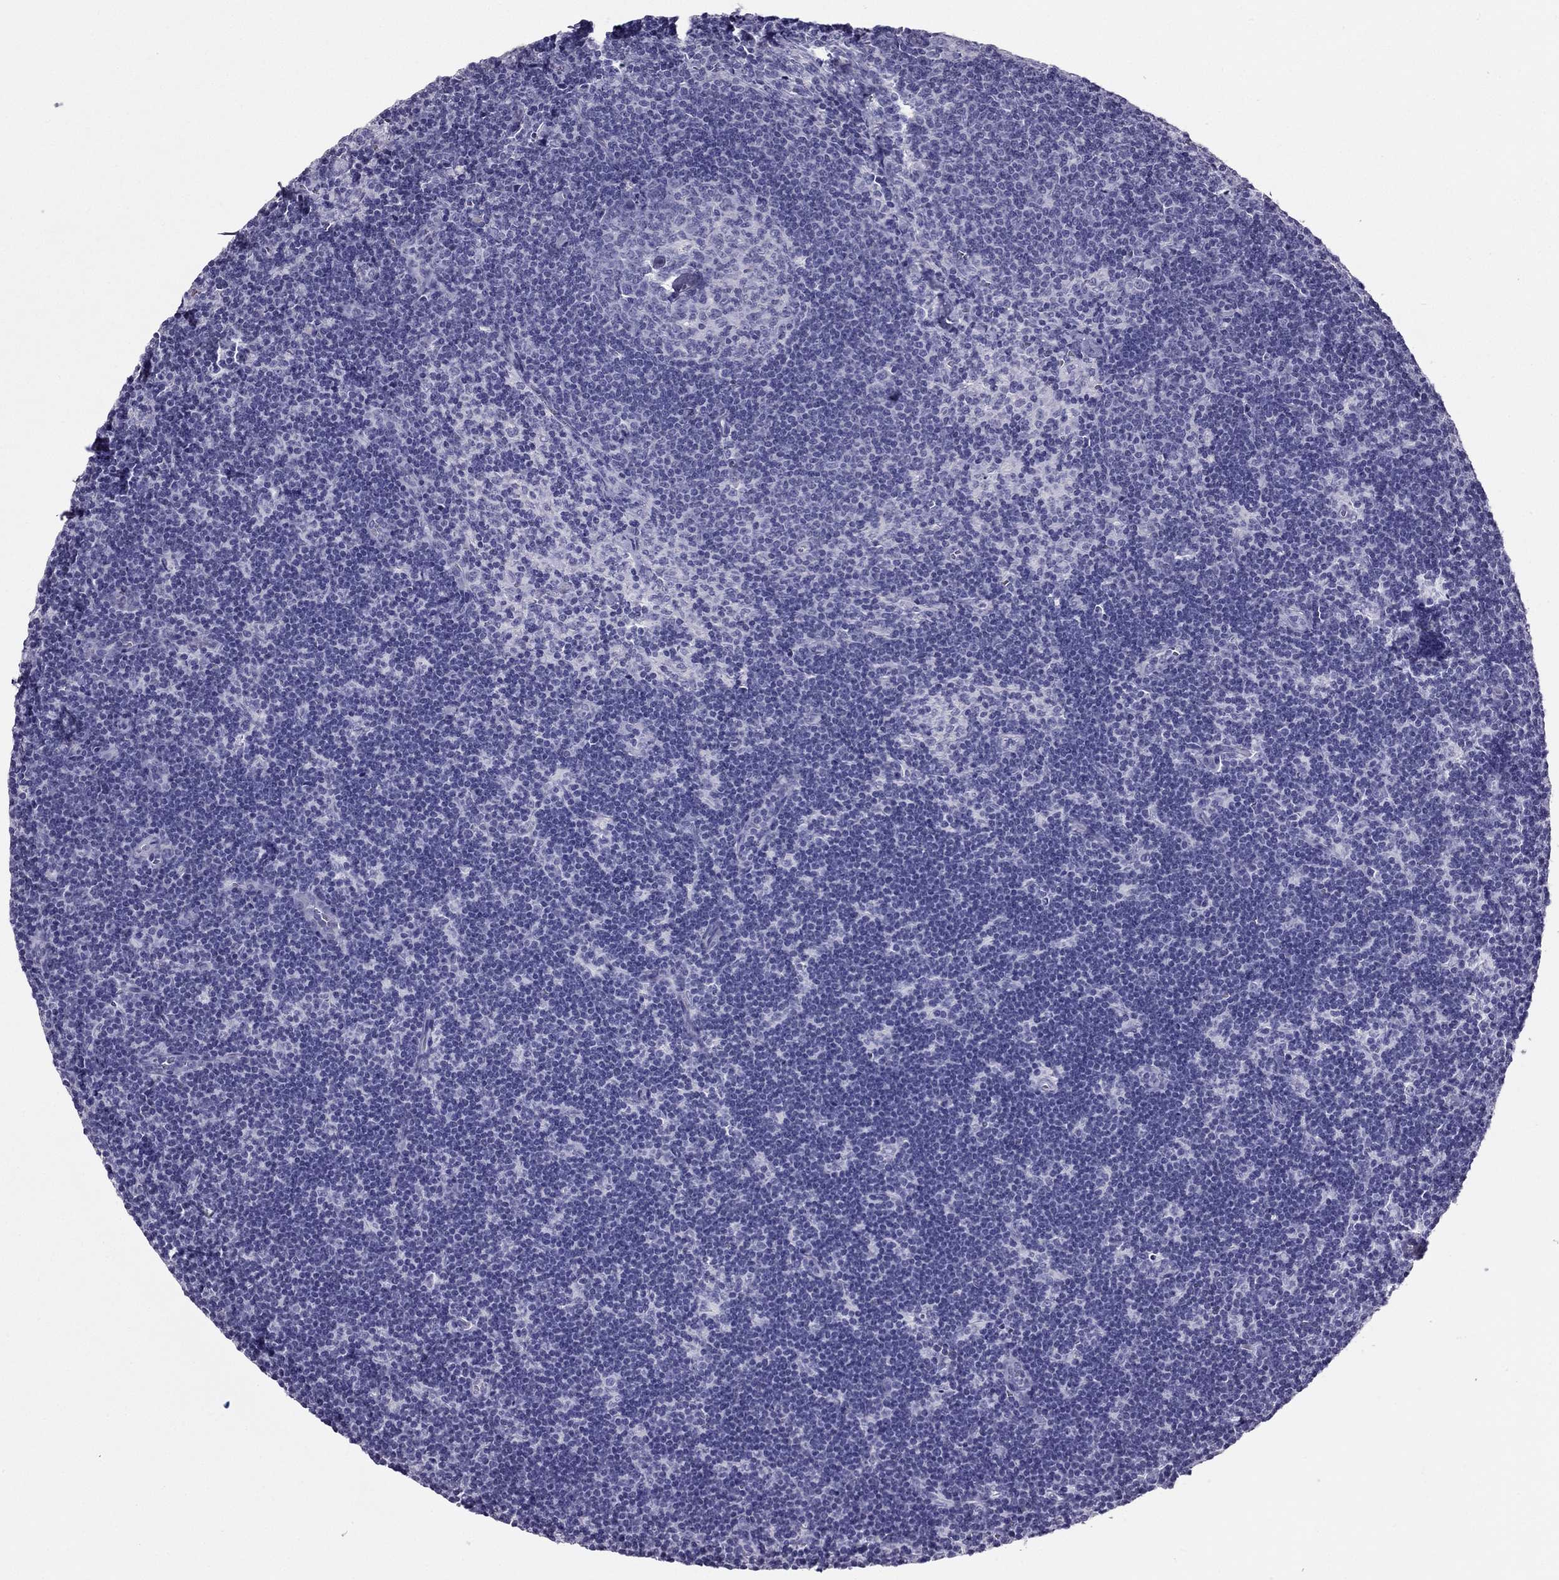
{"staining": {"intensity": "negative", "quantity": "none", "location": "none"}, "tissue": "lymph node", "cell_type": "Germinal center cells", "image_type": "normal", "snomed": [{"axis": "morphology", "description": "Normal tissue, NOS"}, {"axis": "topography", "description": "Lymph node"}], "caption": "Immunohistochemical staining of normal human lymph node reveals no significant positivity in germinal center cells. (DAB (3,3'-diaminobenzidine) immunohistochemistry (IHC), high magnification).", "gene": "PDE6A", "patient": {"sex": "female", "age": 34}}